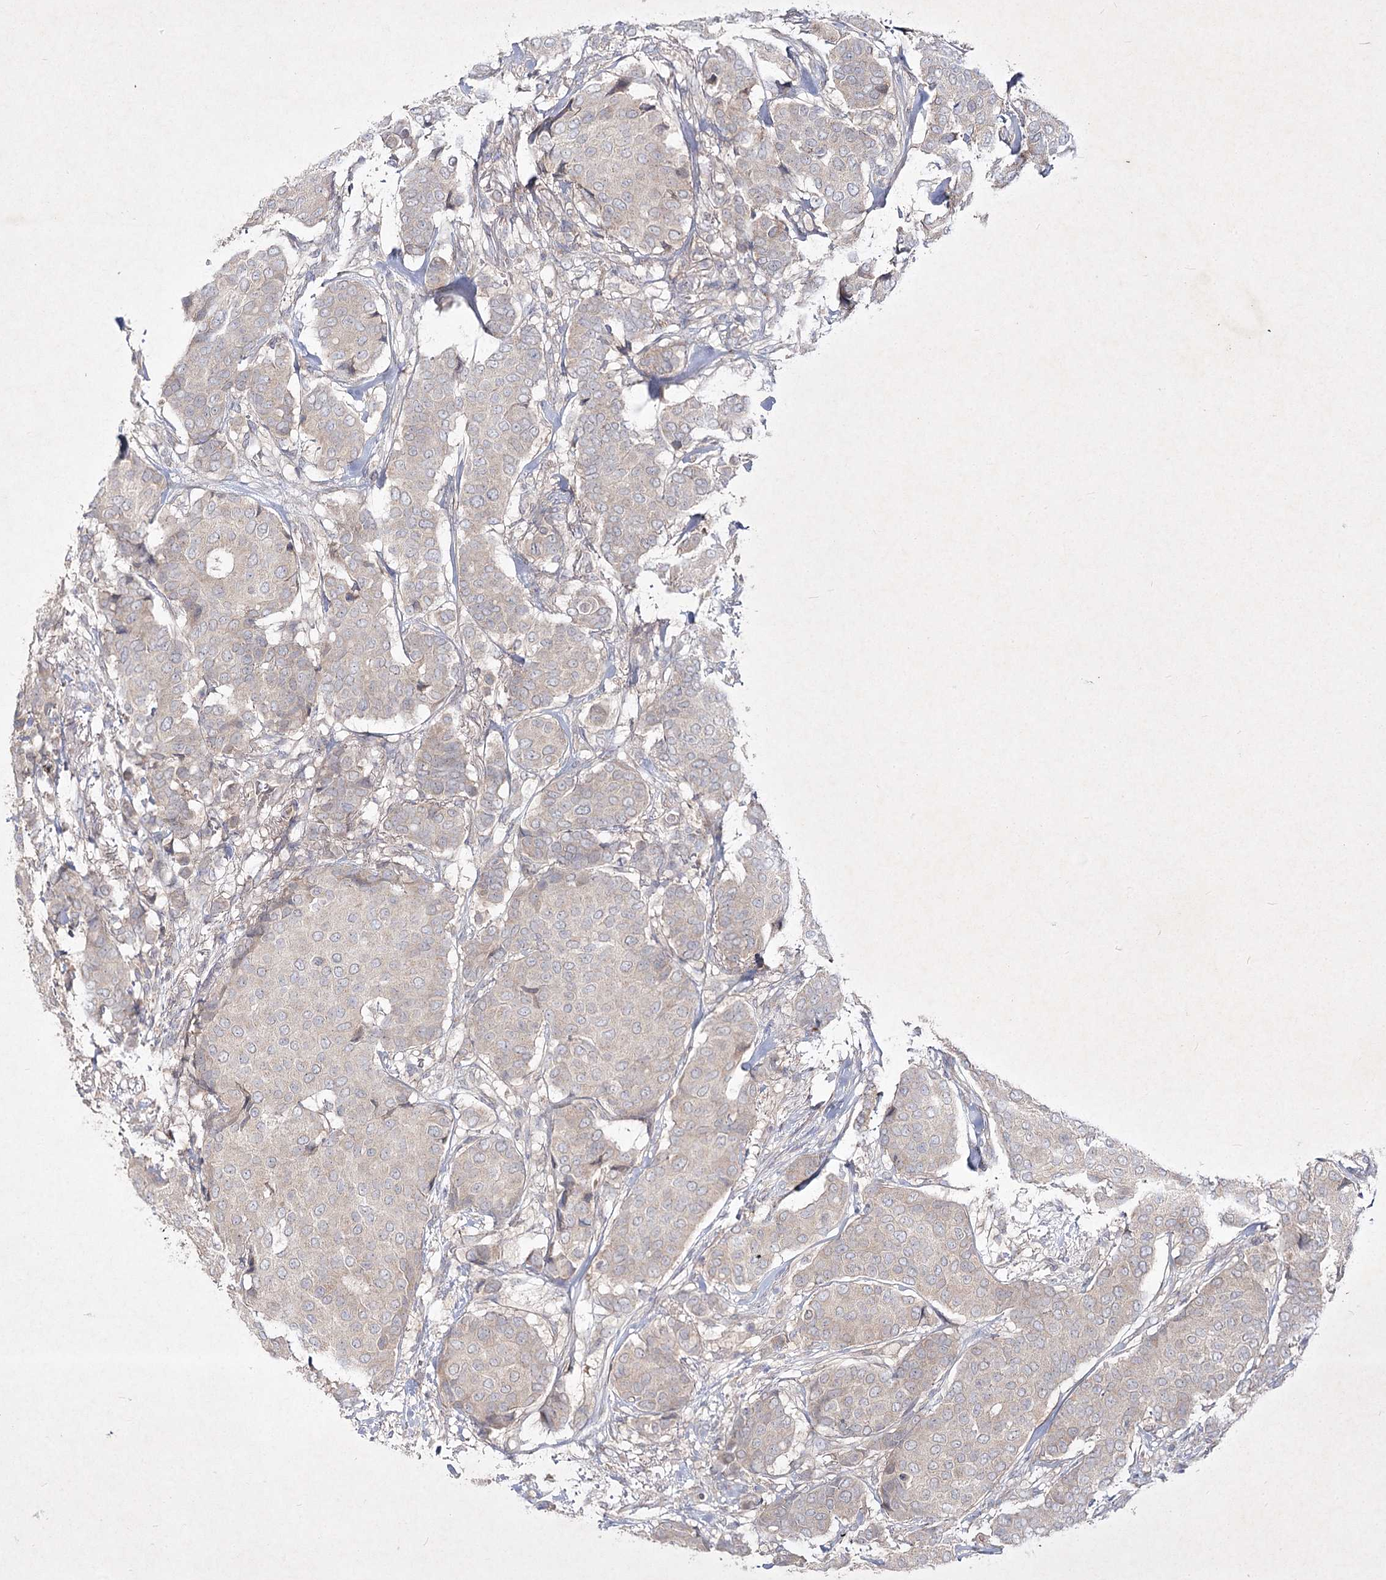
{"staining": {"intensity": "negative", "quantity": "none", "location": "none"}, "tissue": "breast cancer", "cell_type": "Tumor cells", "image_type": "cancer", "snomed": [{"axis": "morphology", "description": "Duct carcinoma"}, {"axis": "topography", "description": "Breast"}], "caption": "DAB immunohistochemical staining of breast cancer (intraductal carcinoma) exhibits no significant expression in tumor cells.", "gene": "CIB2", "patient": {"sex": "female", "age": 75}}